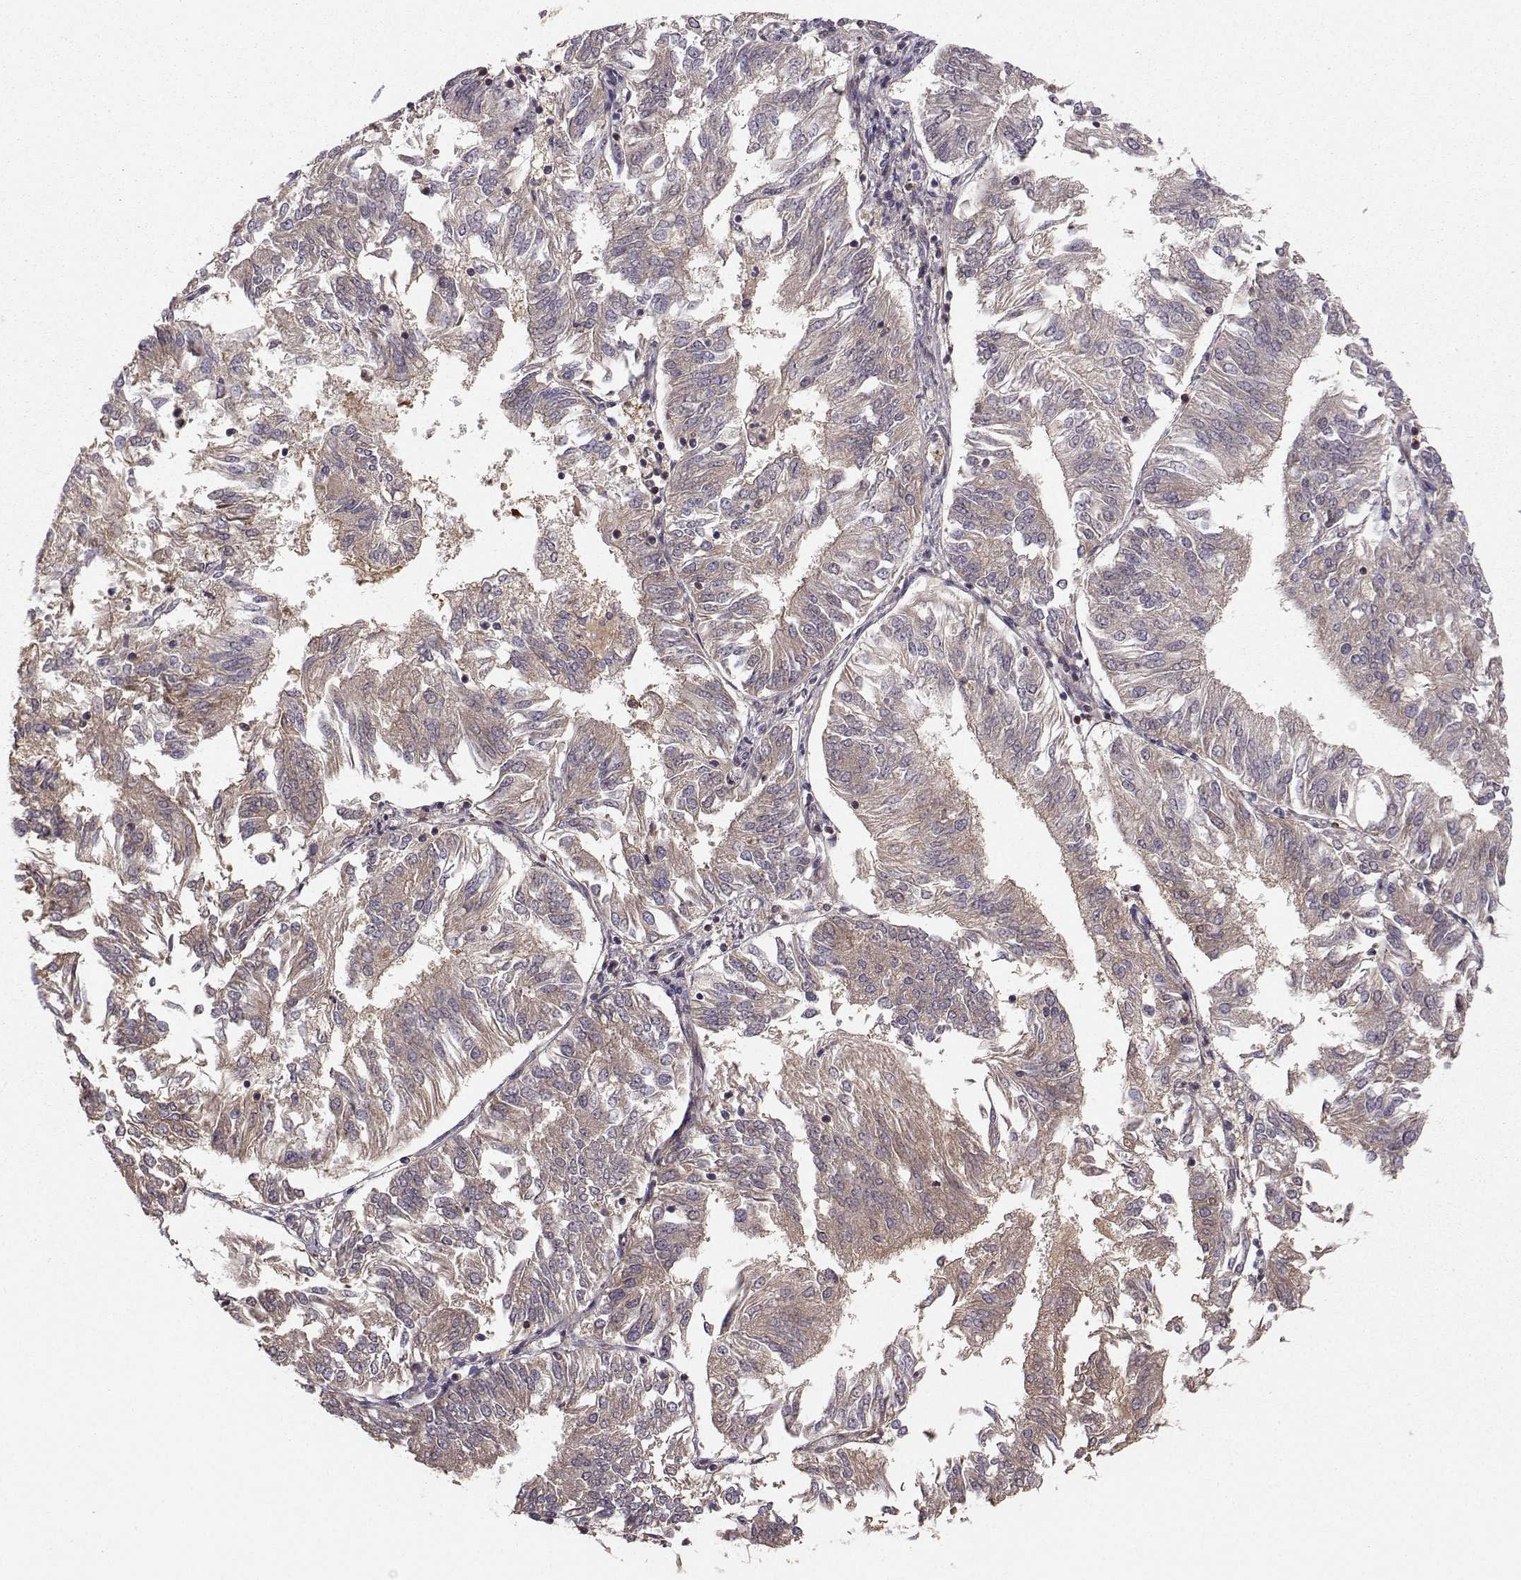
{"staining": {"intensity": "negative", "quantity": "none", "location": "none"}, "tissue": "endometrial cancer", "cell_type": "Tumor cells", "image_type": "cancer", "snomed": [{"axis": "morphology", "description": "Adenocarcinoma, NOS"}, {"axis": "topography", "description": "Endometrium"}], "caption": "This is an immunohistochemistry photomicrograph of adenocarcinoma (endometrial). There is no staining in tumor cells.", "gene": "WNT6", "patient": {"sex": "female", "age": 58}}